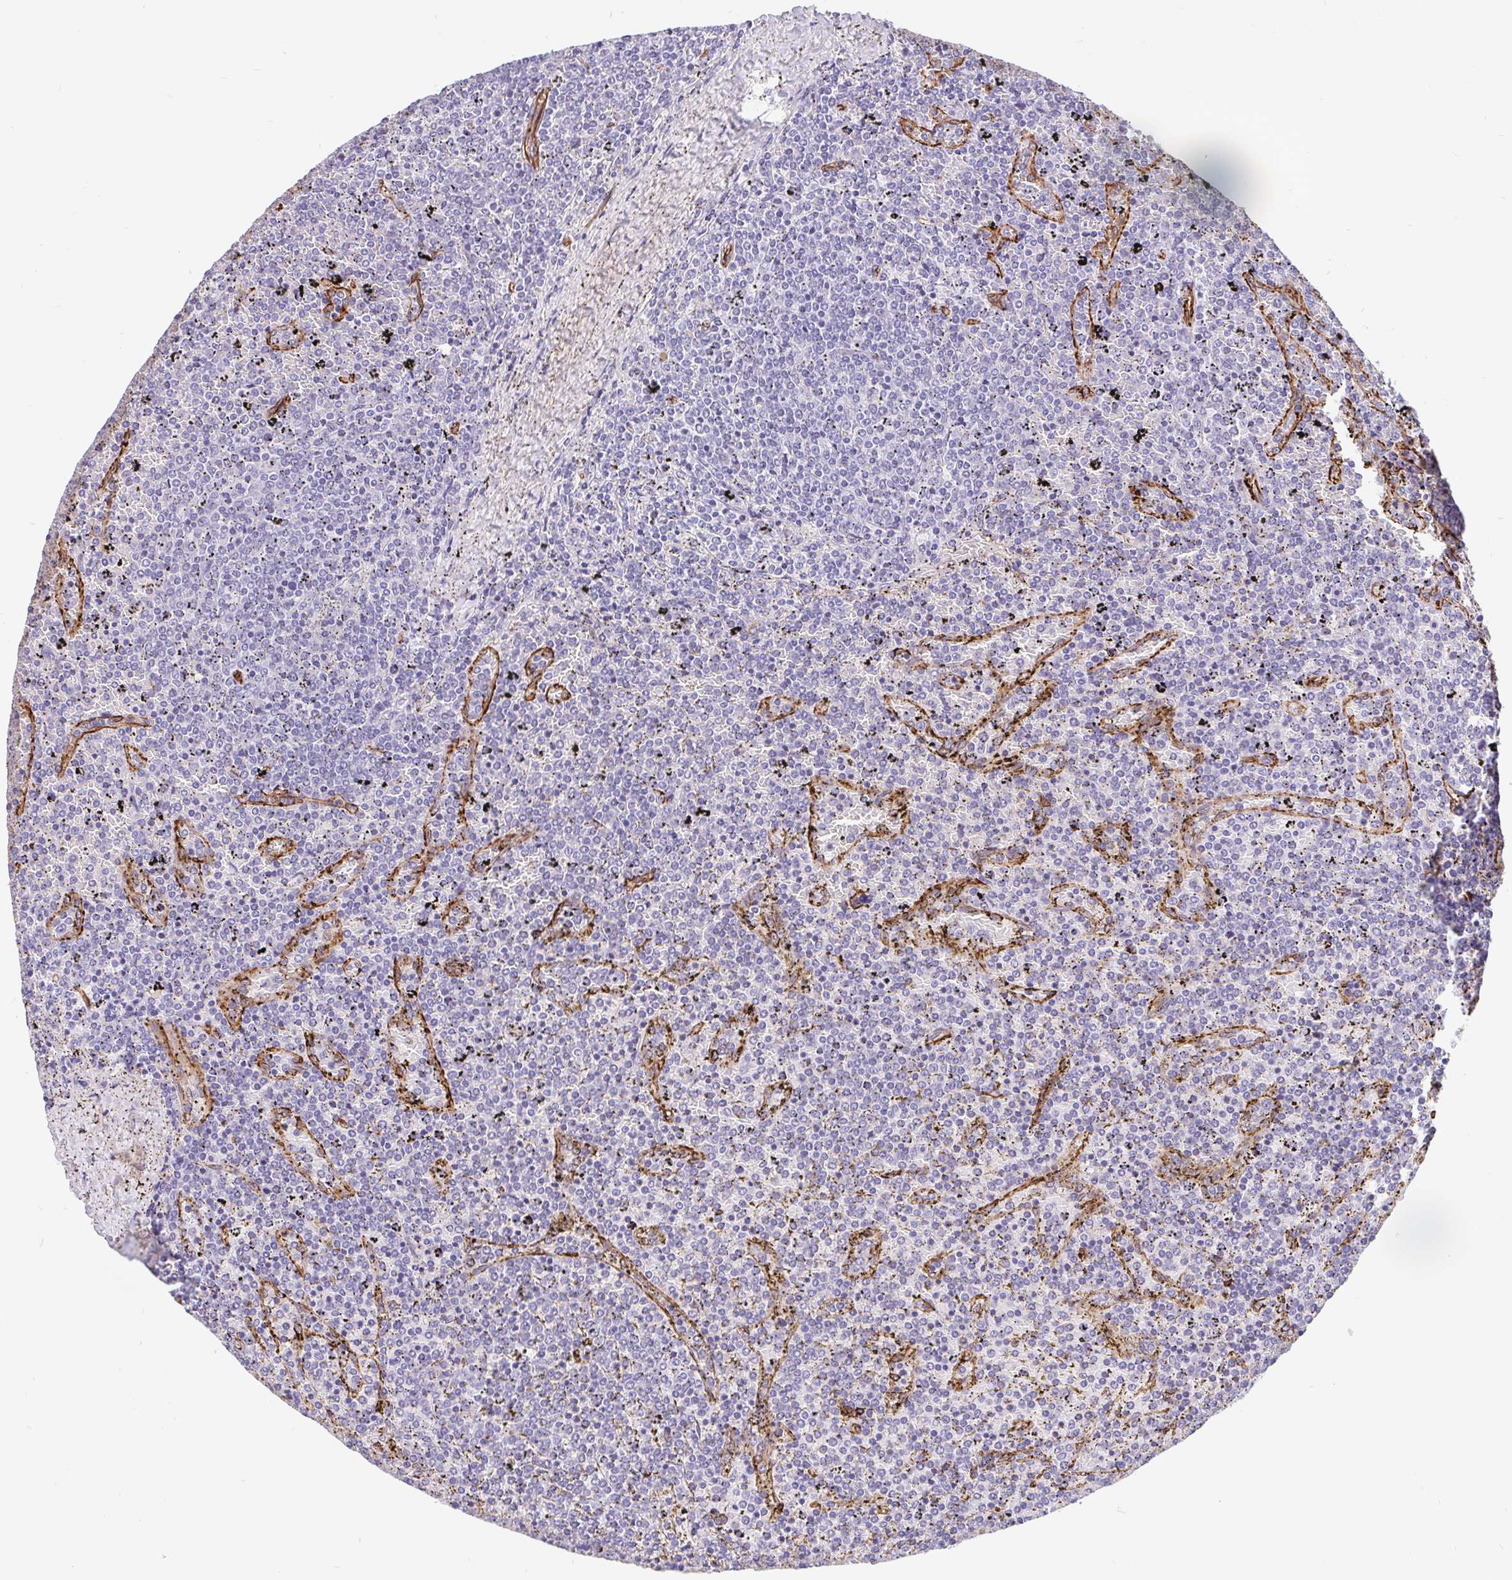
{"staining": {"intensity": "negative", "quantity": "none", "location": "none"}, "tissue": "lymphoma", "cell_type": "Tumor cells", "image_type": "cancer", "snomed": [{"axis": "morphology", "description": "Malignant lymphoma, non-Hodgkin's type, Low grade"}, {"axis": "topography", "description": "Spleen"}], "caption": "Photomicrograph shows no significant protein expression in tumor cells of low-grade malignant lymphoma, non-Hodgkin's type.", "gene": "LIMCH1", "patient": {"sex": "female", "age": 77}}